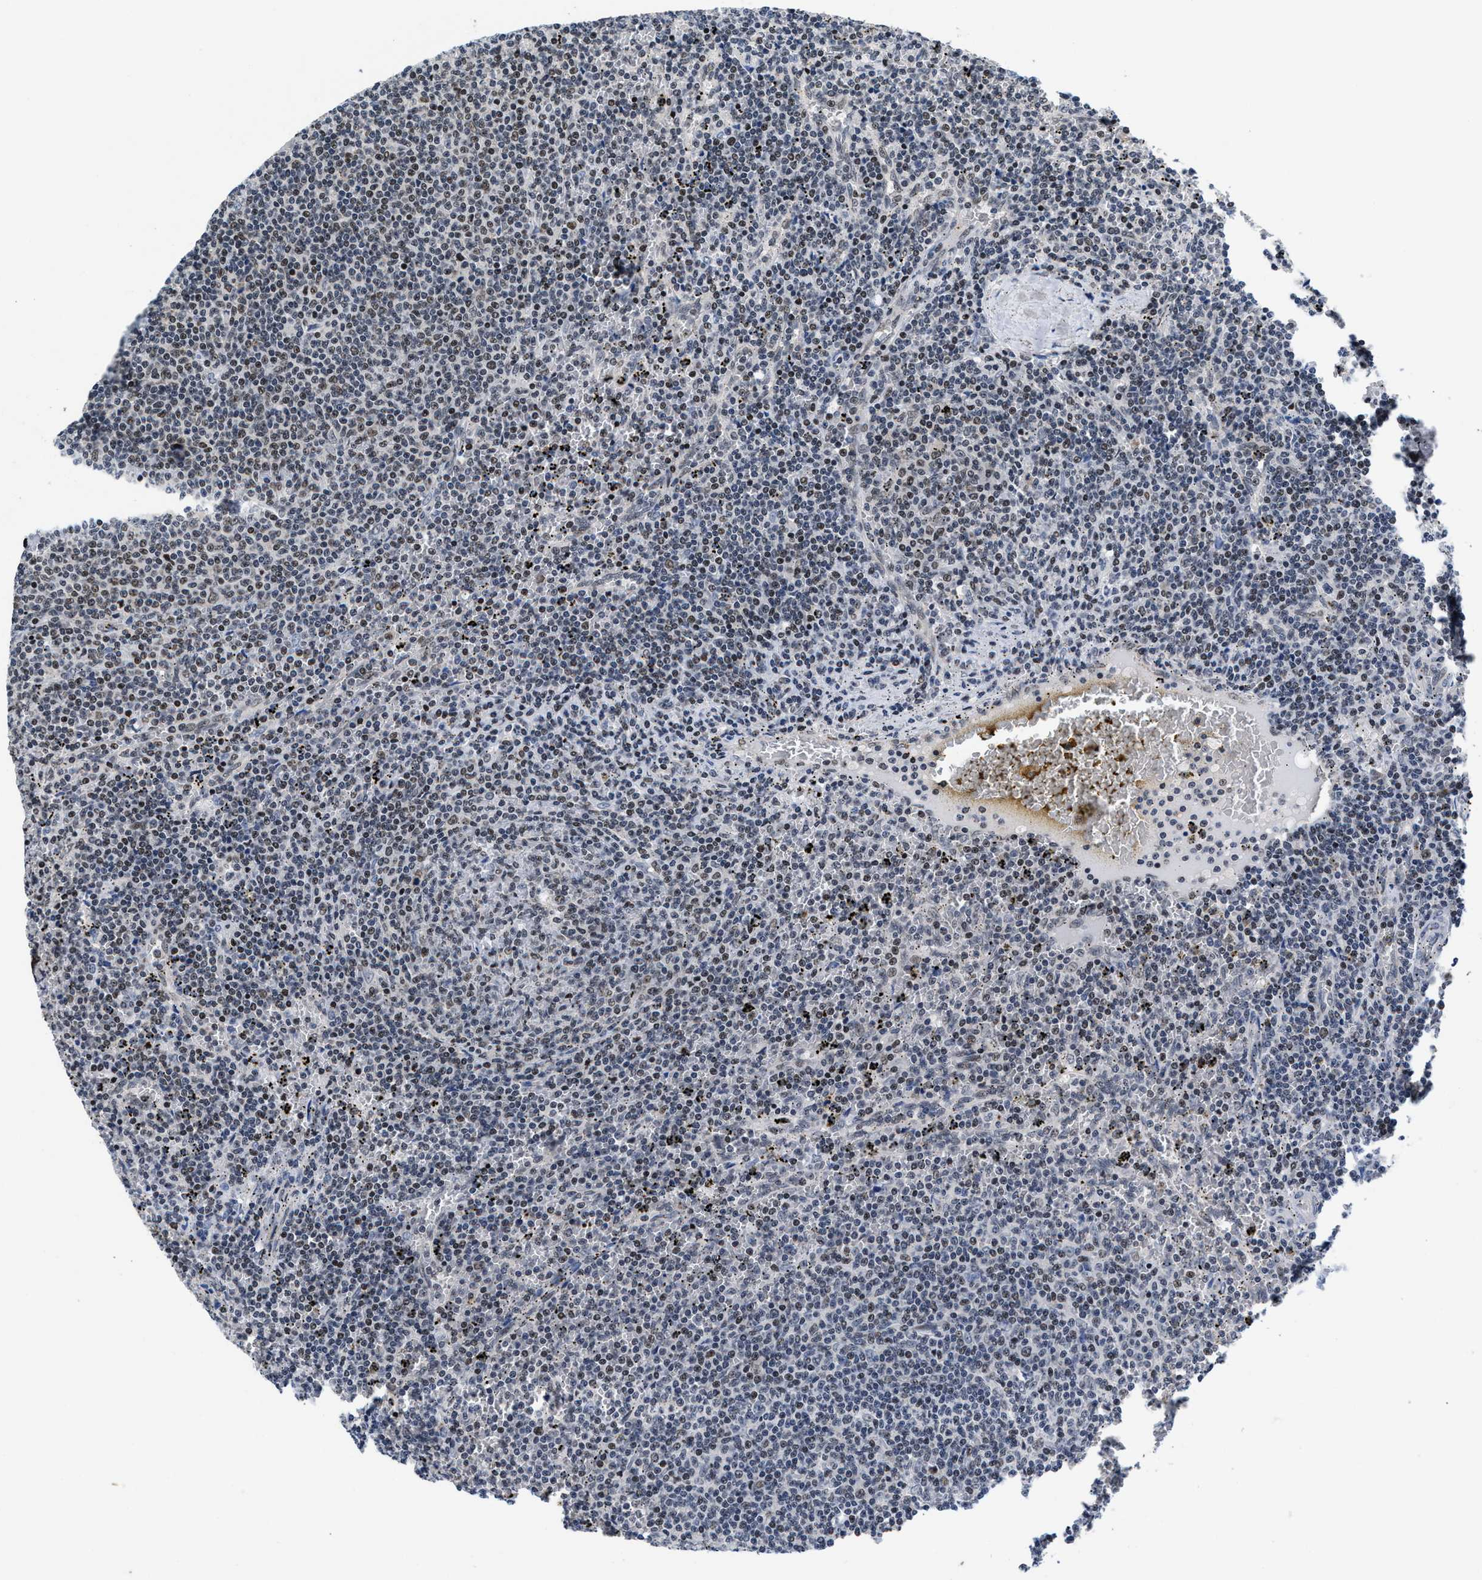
{"staining": {"intensity": "weak", "quantity": "<25%", "location": "nuclear"}, "tissue": "lymphoma", "cell_type": "Tumor cells", "image_type": "cancer", "snomed": [{"axis": "morphology", "description": "Malignant lymphoma, non-Hodgkin's type, Low grade"}, {"axis": "topography", "description": "Spleen"}], "caption": "This is a histopathology image of IHC staining of malignant lymphoma, non-Hodgkin's type (low-grade), which shows no expression in tumor cells.", "gene": "WDR81", "patient": {"sex": "female", "age": 50}}